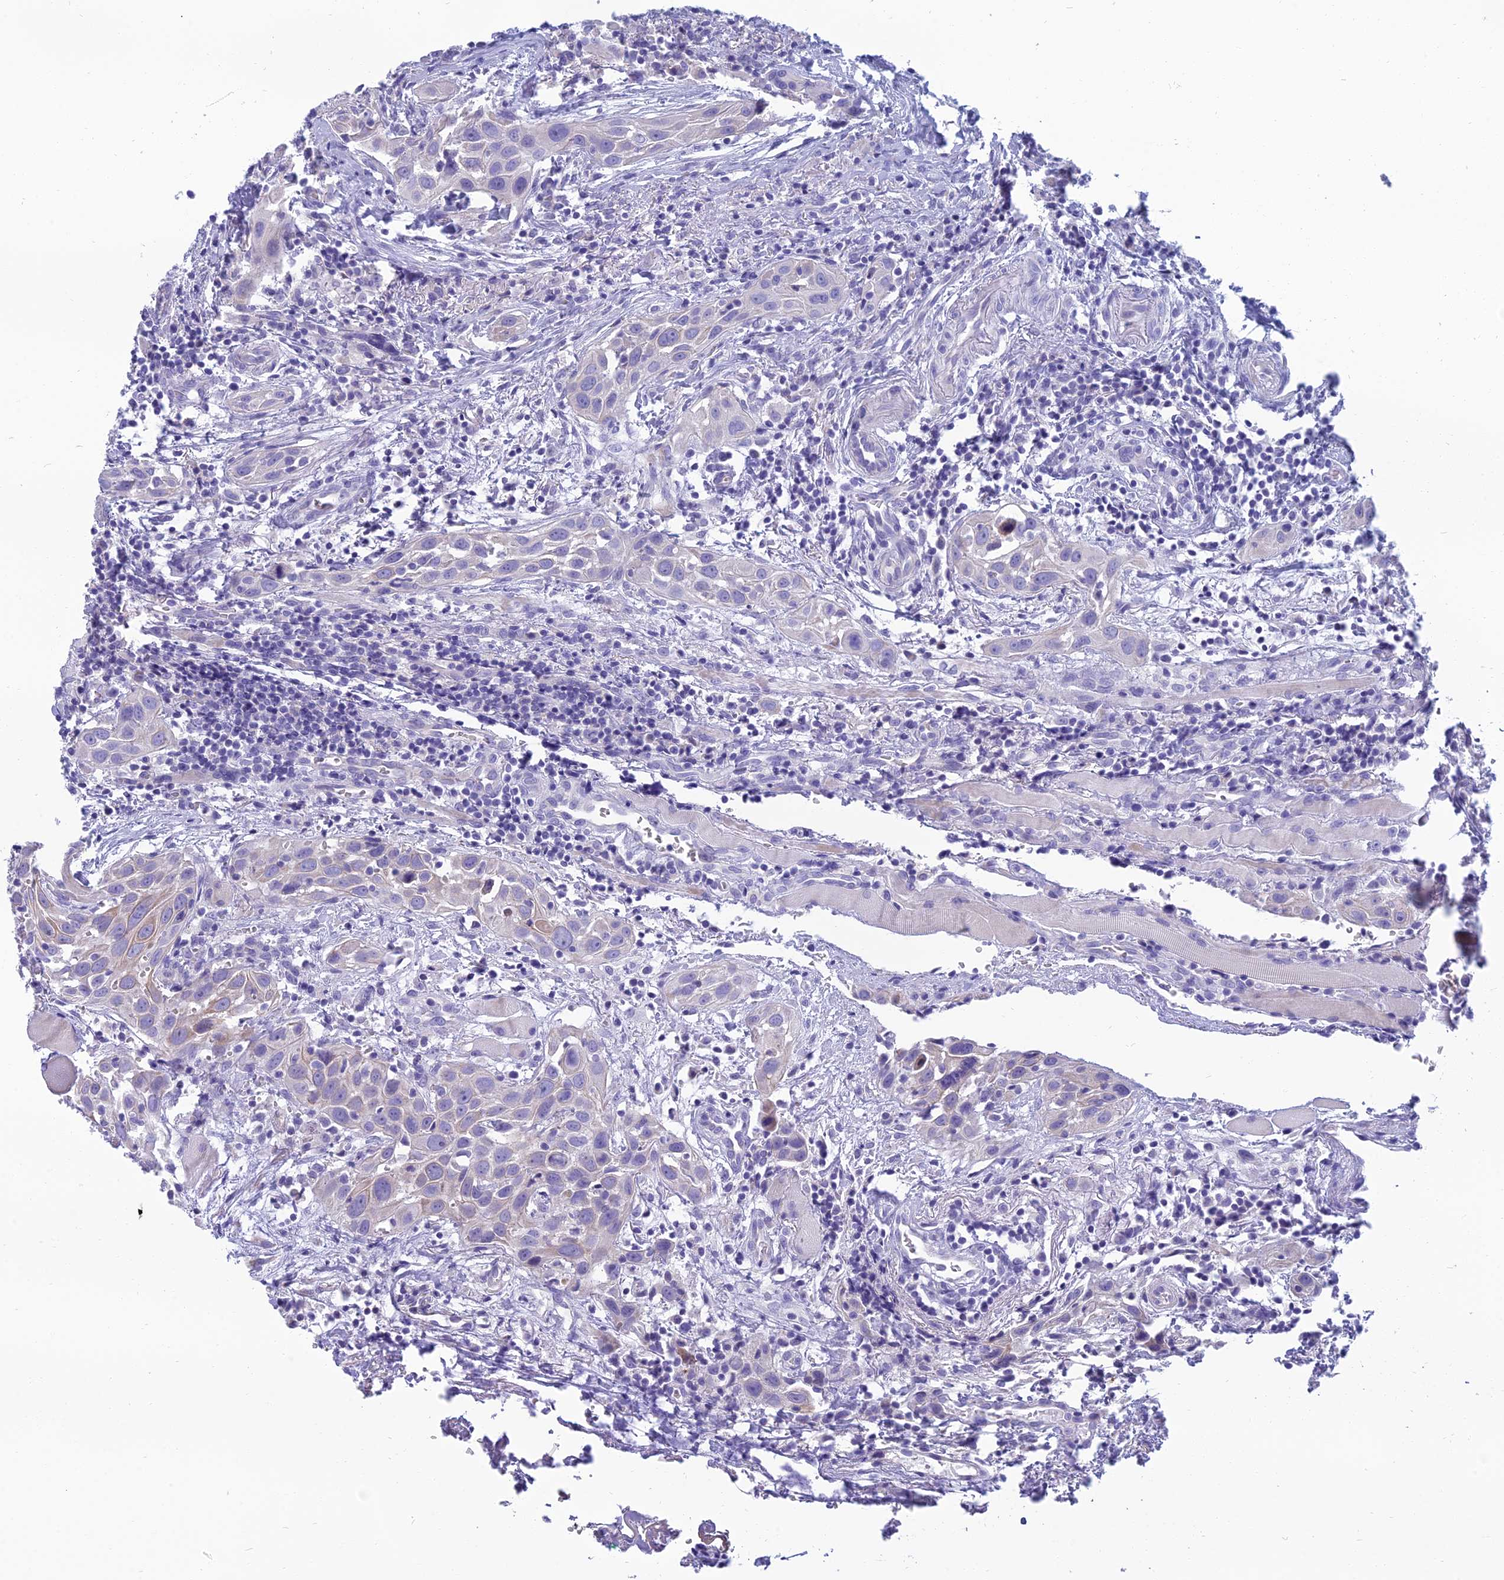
{"staining": {"intensity": "negative", "quantity": "none", "location": "none"}, "tissue": "head and neck cancer", "cell_type": "Tumor cells", "image_type": "cancer", "snomed": [{"axis": "morphology", "description": "Squamous cell carcinoma, NOS"}, {"axis": "topography", "description": "Oral tissue"}, {"axis": "topography", "description": "Head-Neck"}], "caption": "An image of human squamous cell carcinoma (head and neck) is negative for staining in tumor cells.", "gene": "SPTLC3", "patient": {"sex": "female", "age": 50}}